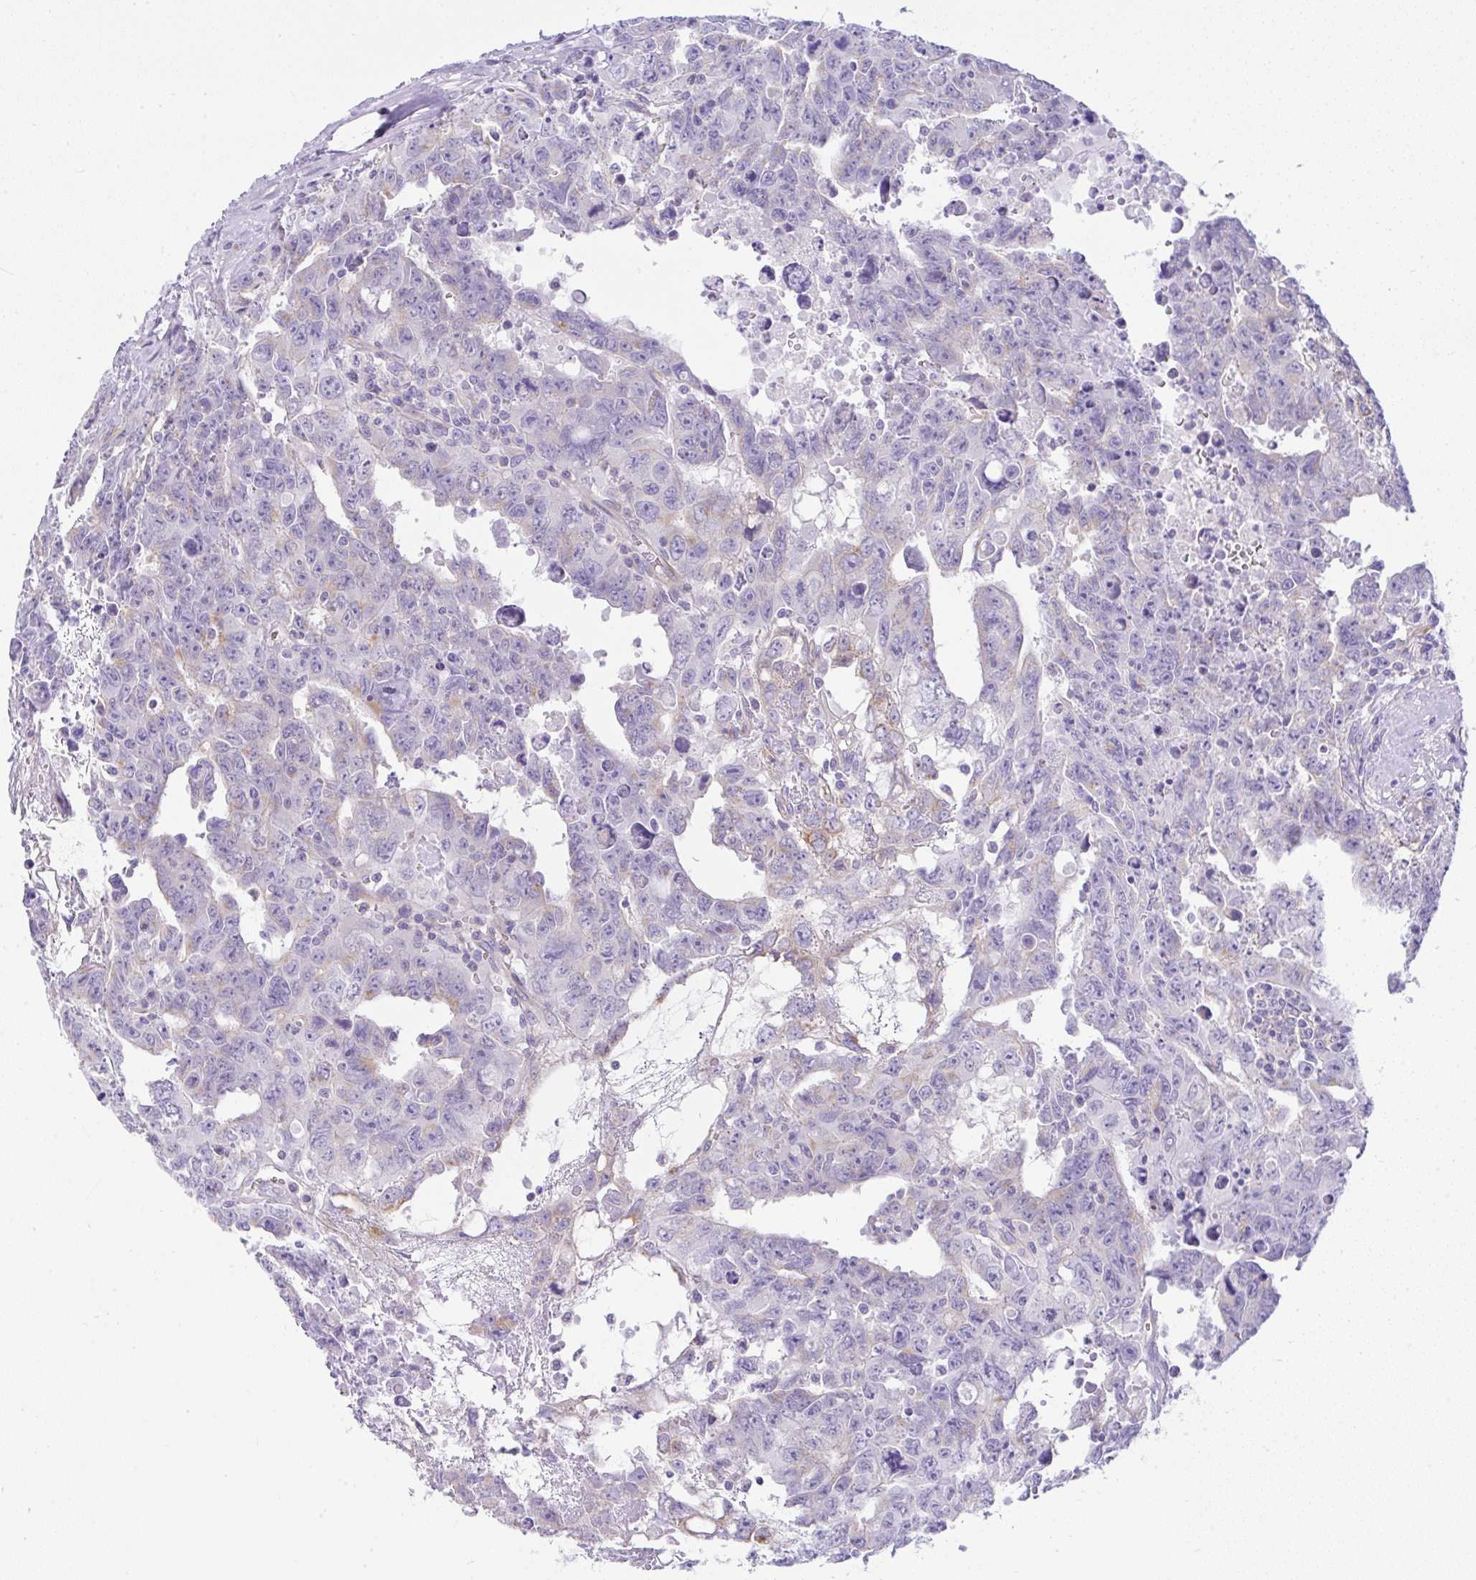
{"staining": {"intensity": "weak", "quantity": "<25%", "location": "cytoplasmic/membranous"}, "tissue": "testis cancer", "cell_type": "Tumor cells", "image_type": "cancer", "snomed": [{"axis": "morphology", "description": "Carcinoma, Embryonal, NOS"}, {"axis": "topography", "description": "Testis"}], "caption": "There is no significant expression in tumor cells of testis cancer.", "gene": "FAM177A1", "patient": {"sex": "male", "age": 24}}